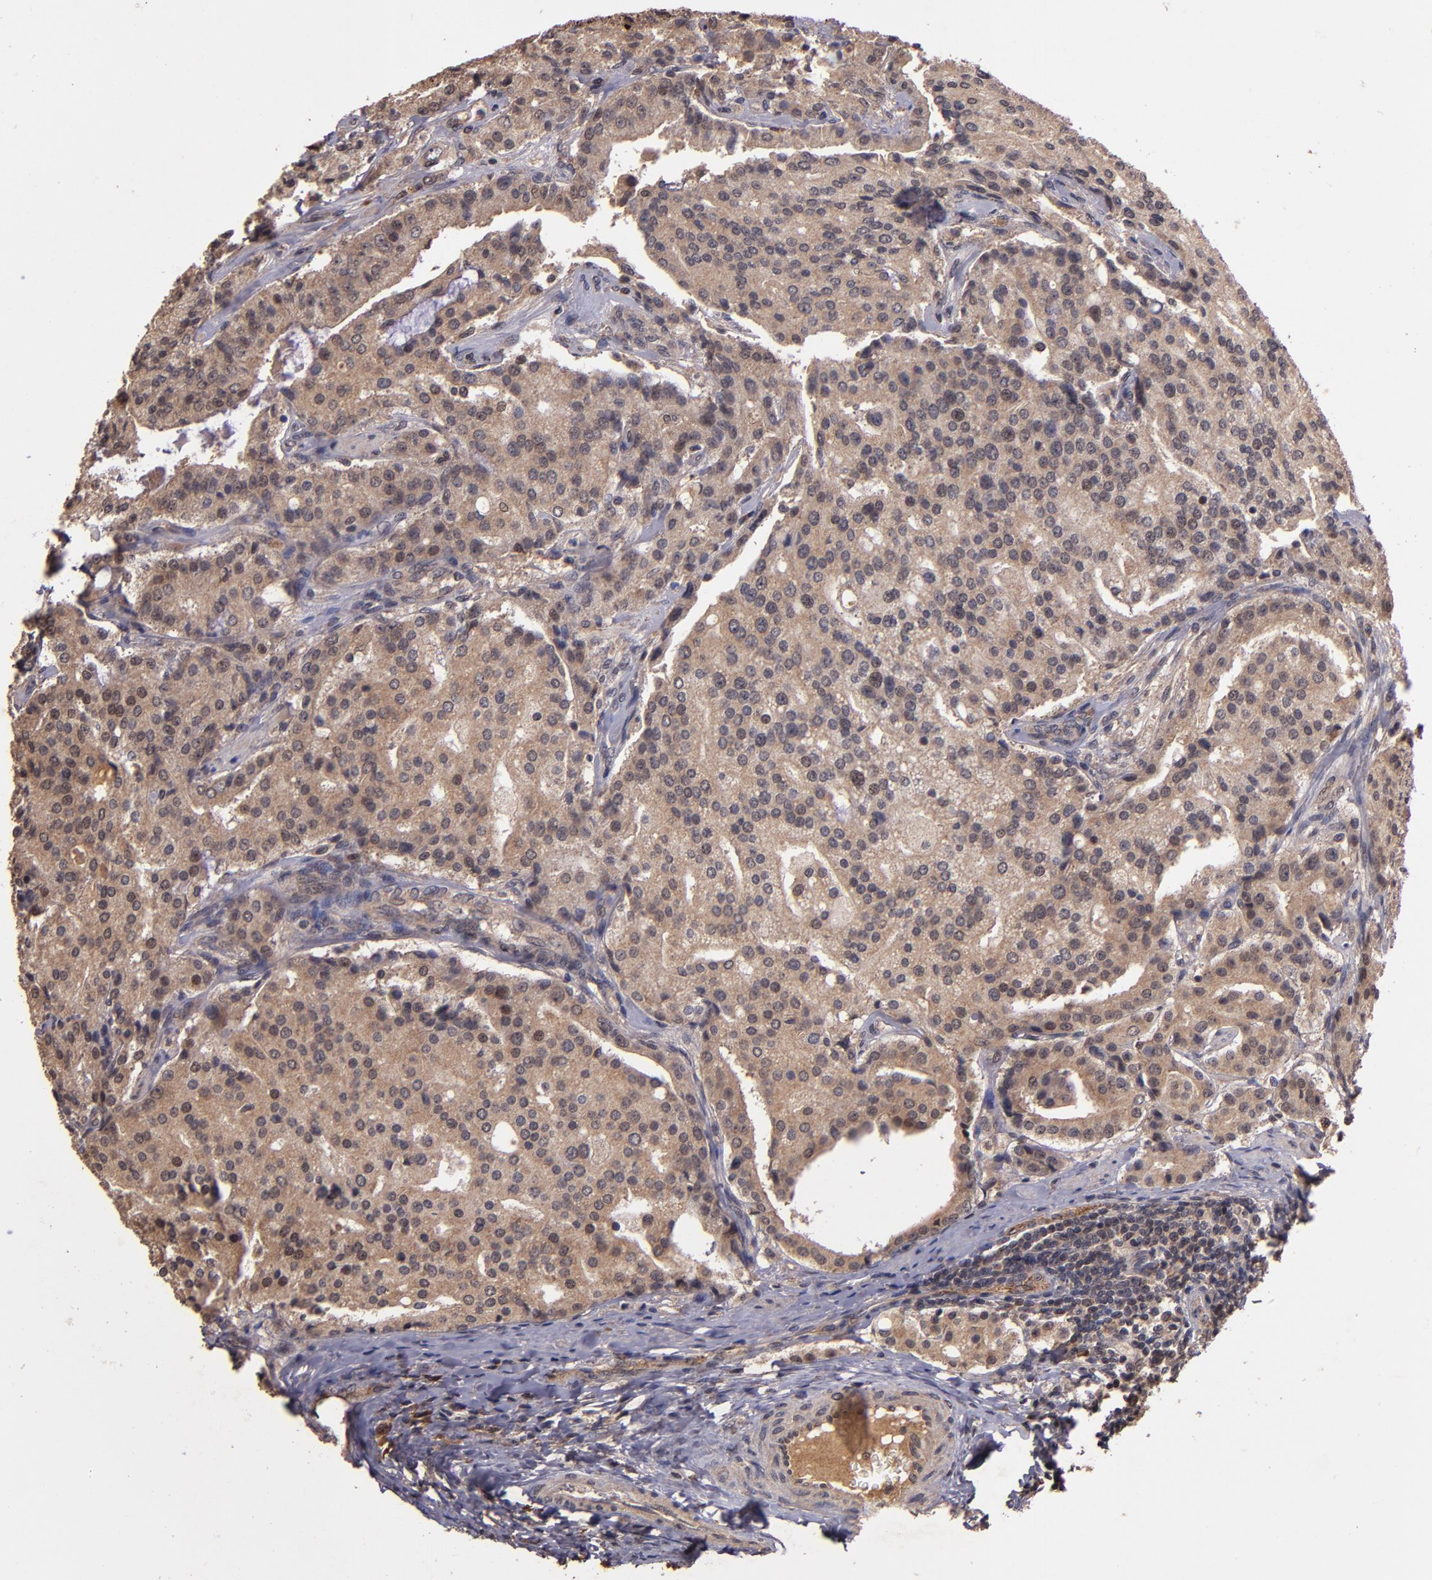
{"staining": {"intensity": "moderate", "quantity": ">75%", "location": "cytoplasmic/membranous"}, "tissue": "prostate cancer", "cell_type": "Tumor cells", "image_type": "cancer", "snomed": [{"axis": "morphology", "description": "Adenocarcinoma, Medium grade"}, {"axis": "topography", "description": "Prostate"}], "caption": "Protein analysis of prostate medium-grade adenocarcinoma tissue shows moderate cytoplasmic/membranous expression in approximately >75% of tumor cells.", "gene": "RIOK3", "patient": {"sex": "male", "age": 72}}